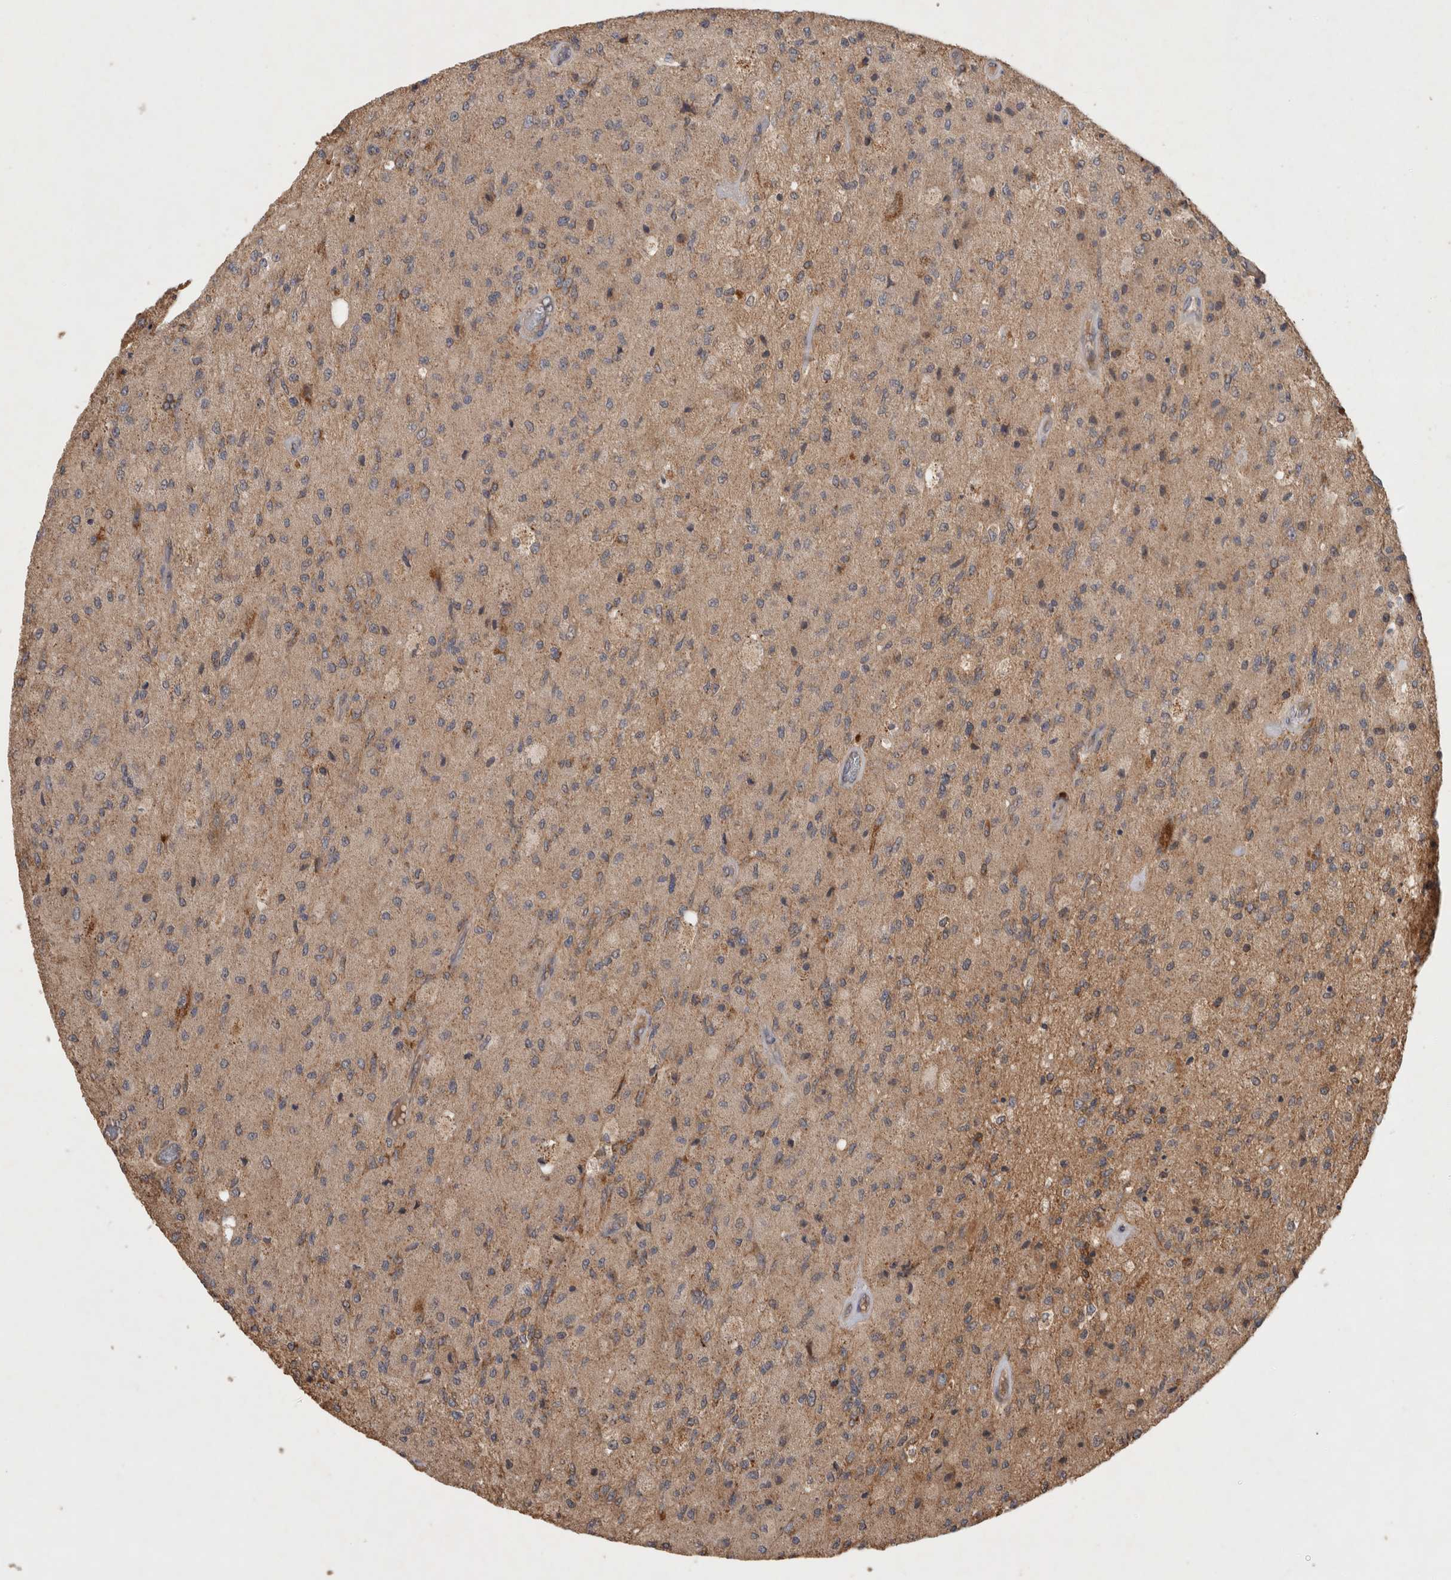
{"staining": {"intensity": "moderate", "quantity": "<25%", "location": "cytoplasmic/membranous"}, "tissue": "glioma", "cell_type": "Tumor cells", "image_type": "cancer", "snomed": [{"axis": "morphology", "description": "Normal tissue, NOS"}, {"axis": "morphology", "description": "Glioma, malignant, High grade"}, {"axis": "topography", "description": "Cerebral cortex"}], "caption": "Protein expression by immunohistochemistry displays moderate cytoplasmic/membranous positivity in approximately <25% of tumor cells in glioma.", "gene": "SERAC1", "patient": {"sex": "male", "age": 77}}